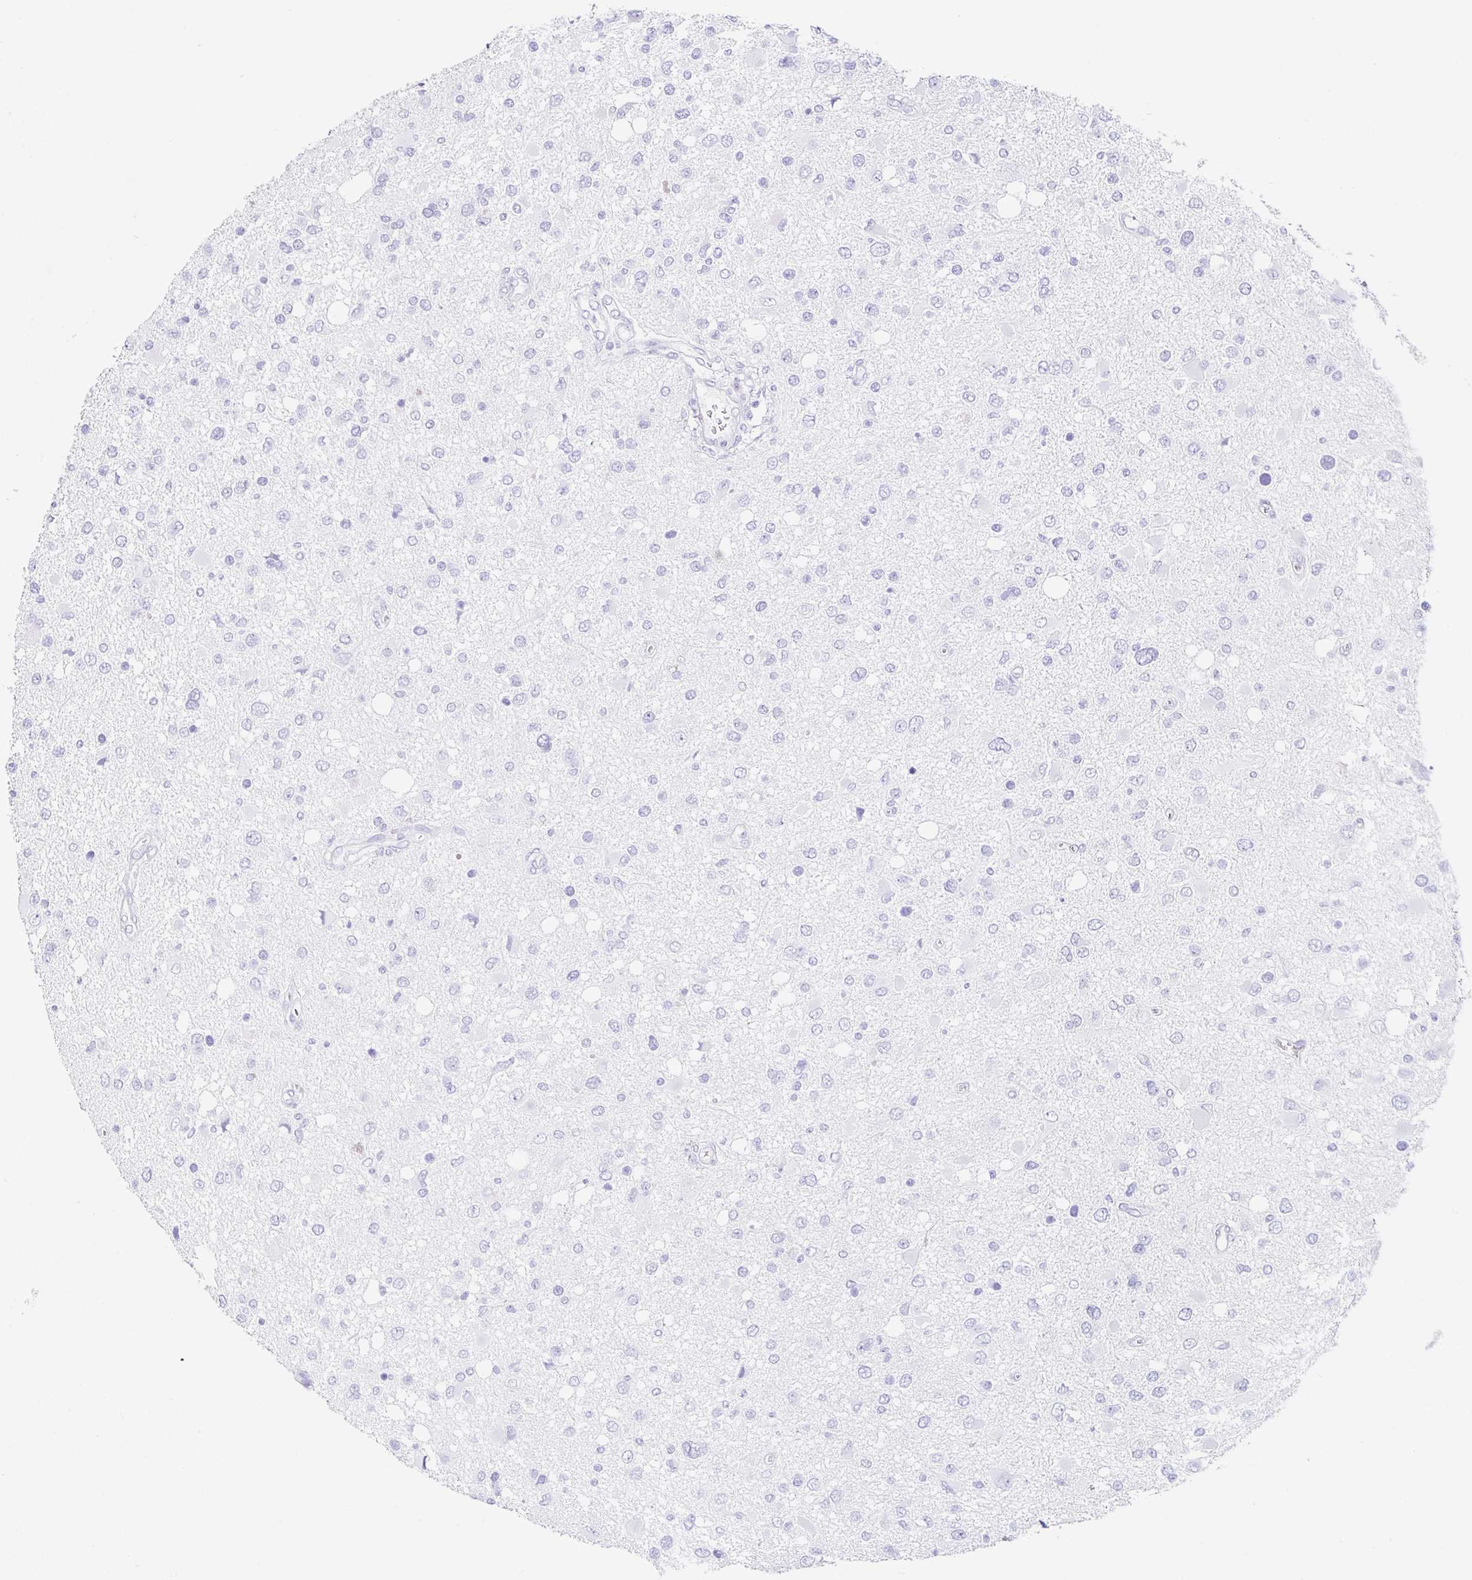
{"staining": {"intensity": "negative", "quantity": "none", "location": "none"}, "tissue": "glioma", "cell_type": "Tumor cells", "image_type": "cancer", "snomed": [{"axis": "morphology", "description": "Glioma, malignant, High grade"}, {"axis": "topography", "description": "Brain"}], "caption": "Tumor cells are negative for protein expression in human glioma.", "gene": "CLDND2", "patient": {"sex": "male", "age": 53}}